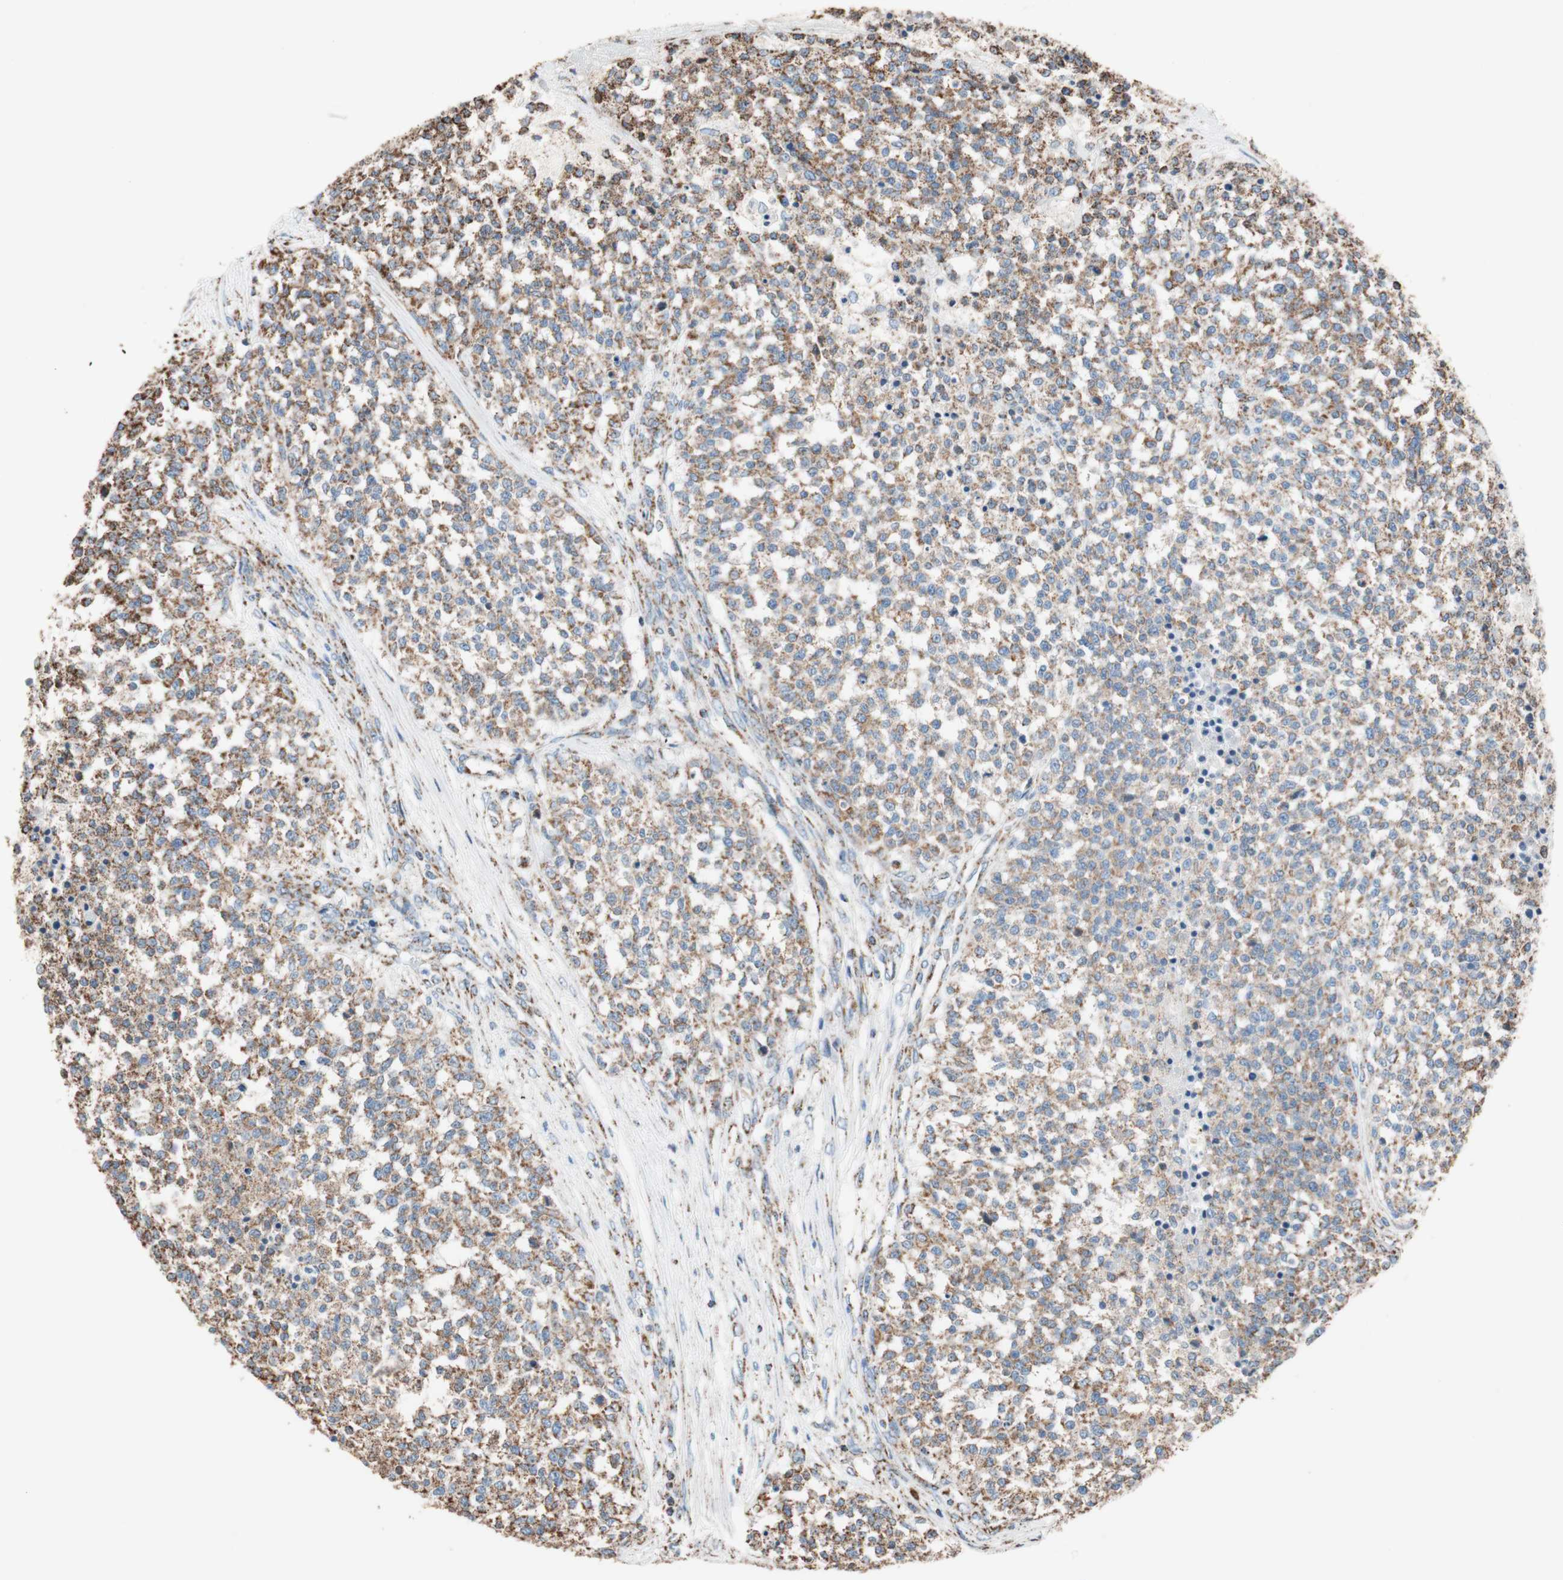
{"staining": {"intensity": "moderate", "quantity": ">75%", "location": "cytoplasmic/membranous"}, "tissue": "testis cancer", "cell_type": "Tumor cells", "image_type": "cancer", "snomed": [{"axis": "morphology", "description": "Seminoma, NOS"}, {"axis": "topography", "description": "Testis"}], "caption": "Brown immunohistochemical staining in human testis cancer (seminoma) reveals moderate cytoplasmic/membranous positivity in about >75% of tumor cells.", "gene": "PCSK4", "patient": {"sex": "male", "age": 59}}